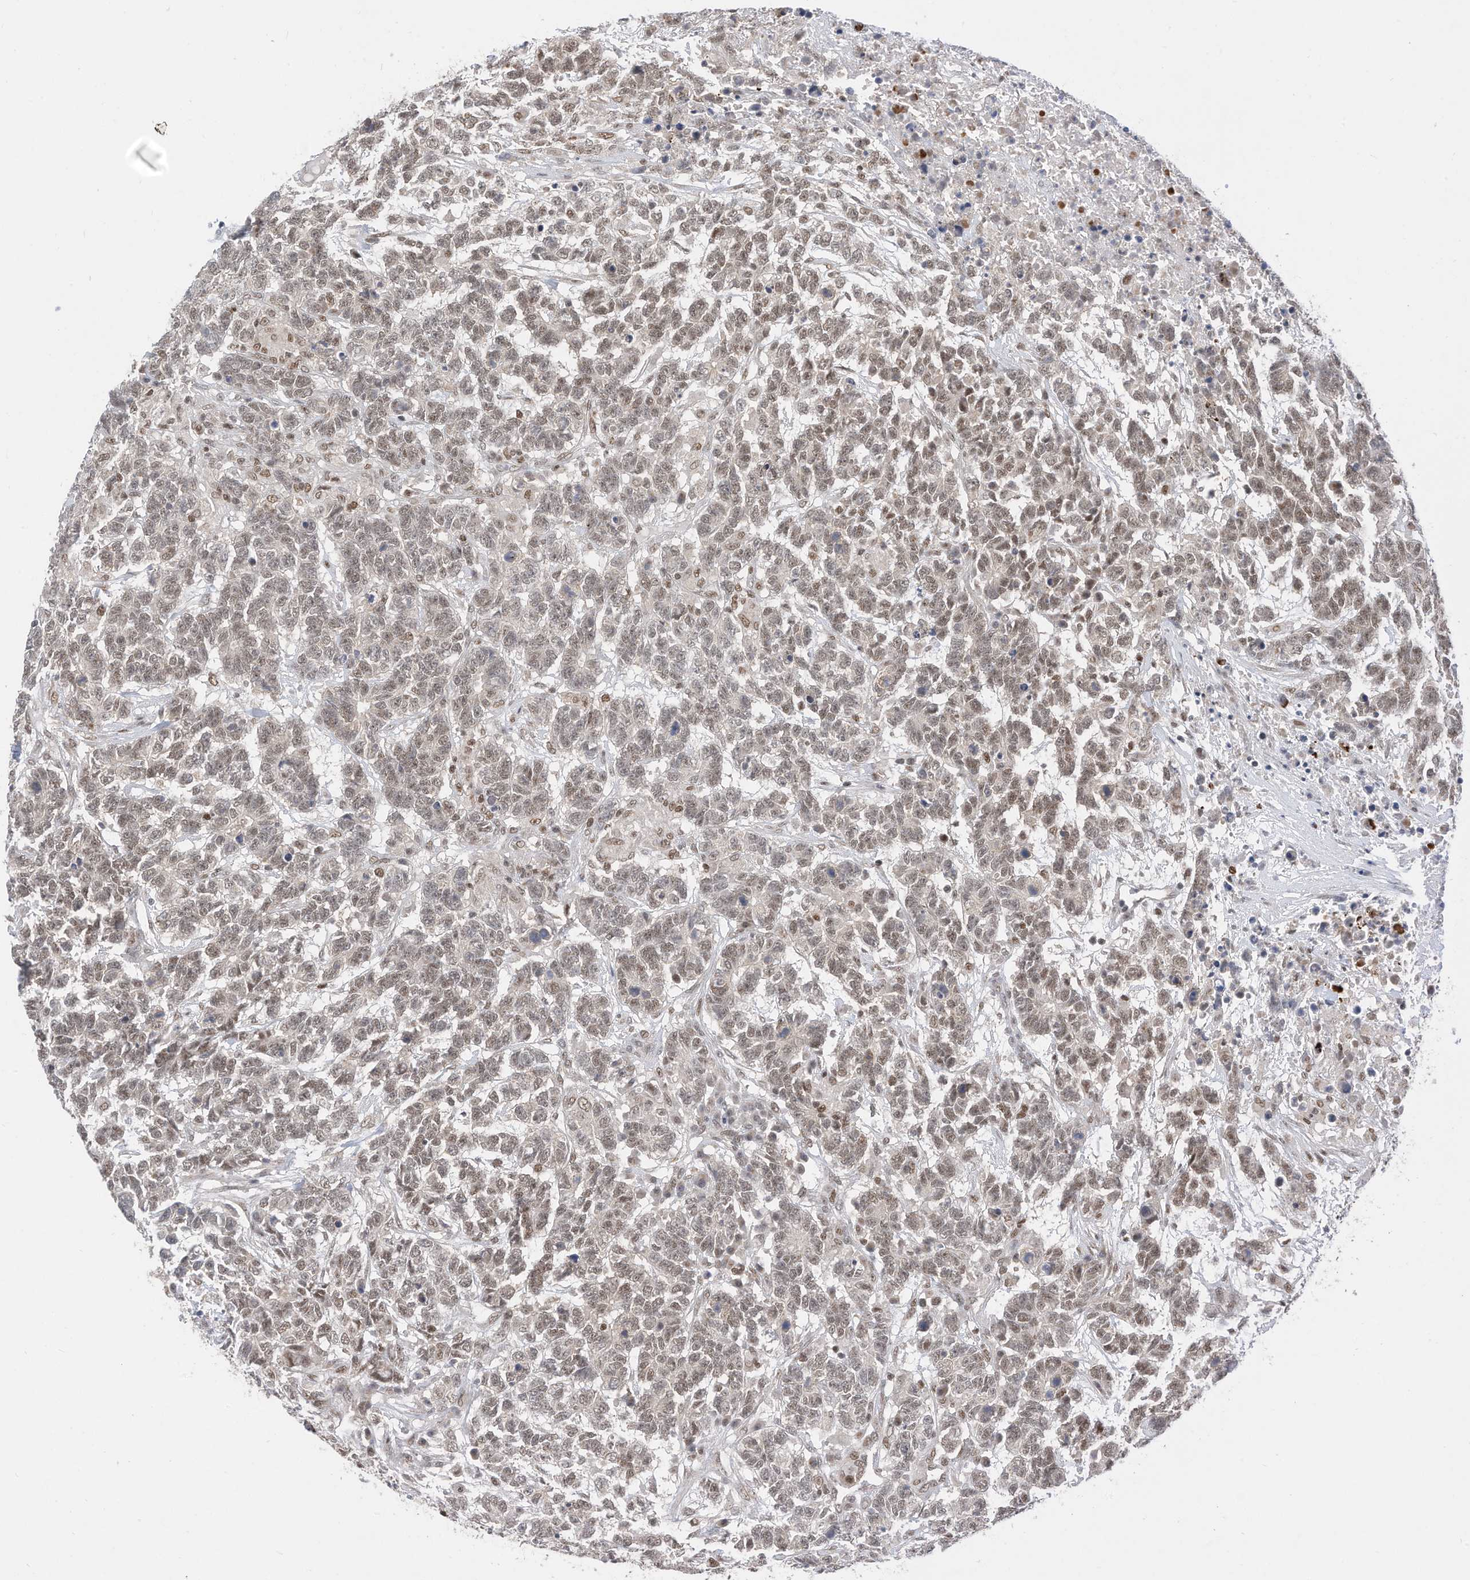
{"staining": {"intensity": "moderate", "quantity": "25%-75%", "location": "nuclear"}, "tissue": "testis cancer", "cell_type": "Tumor cells", "image_type": "cancer", "snomed": [{"axis": "morphology", "description": "Carcinoma, Embryonal, NOS"}, {"axis": "topography", "description": "Testis"}], "caption": "This is a photomicrograph of immunohistochemistry (IHC) staining of embryonal carcinoma (testis), which shows moderate positivity in the nuclear of tumor cells.", "gene": "OGT", "patient": {"sex": "male", "age": 26}}